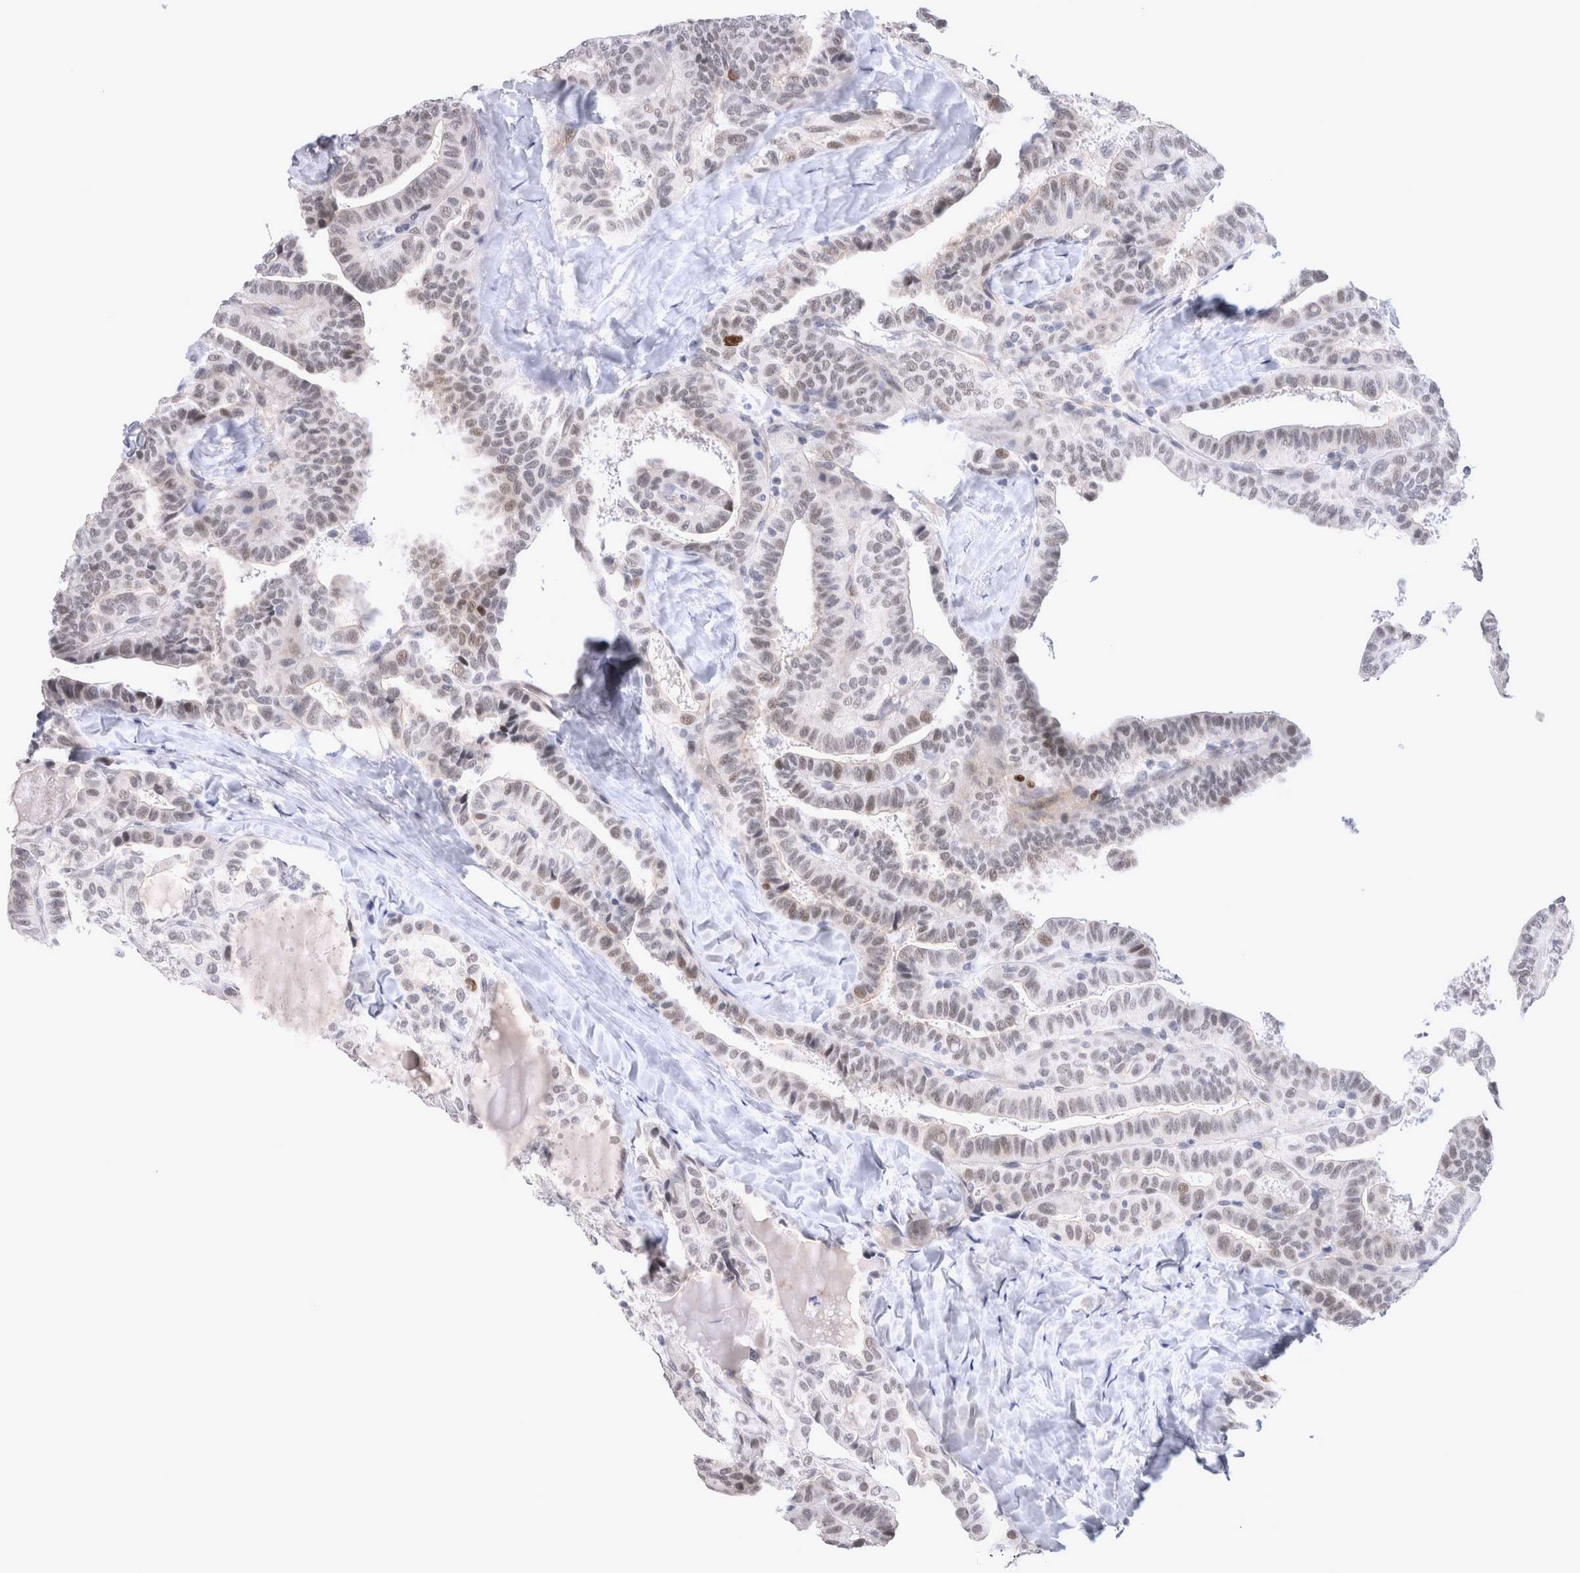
{"staining": {"intensity": "weak", "quantity": ">75%", "location": "nuclear"}, "tissue": "thyroid cancer", "cell_type": "Tumor cells", "image_type": "cancer", "snomed": [{"axis": "morphology", "description": "Papillary adenocarcinoma, NOS"}, {"axis": "topography", "description": "Thyroid gland"}], "caption": "Protein expression analysis of human thyroid cancer (papillary adenocarcinoma) reveals weak nuclear positivity in about >75% of tumor cells. The staining was performed using DAB, with brown indicating positive protein expression. Nuclei are stained blue with hematoxylin.", "gene": "KIF18B", "patient": {"sex": "male", "age": 77}}